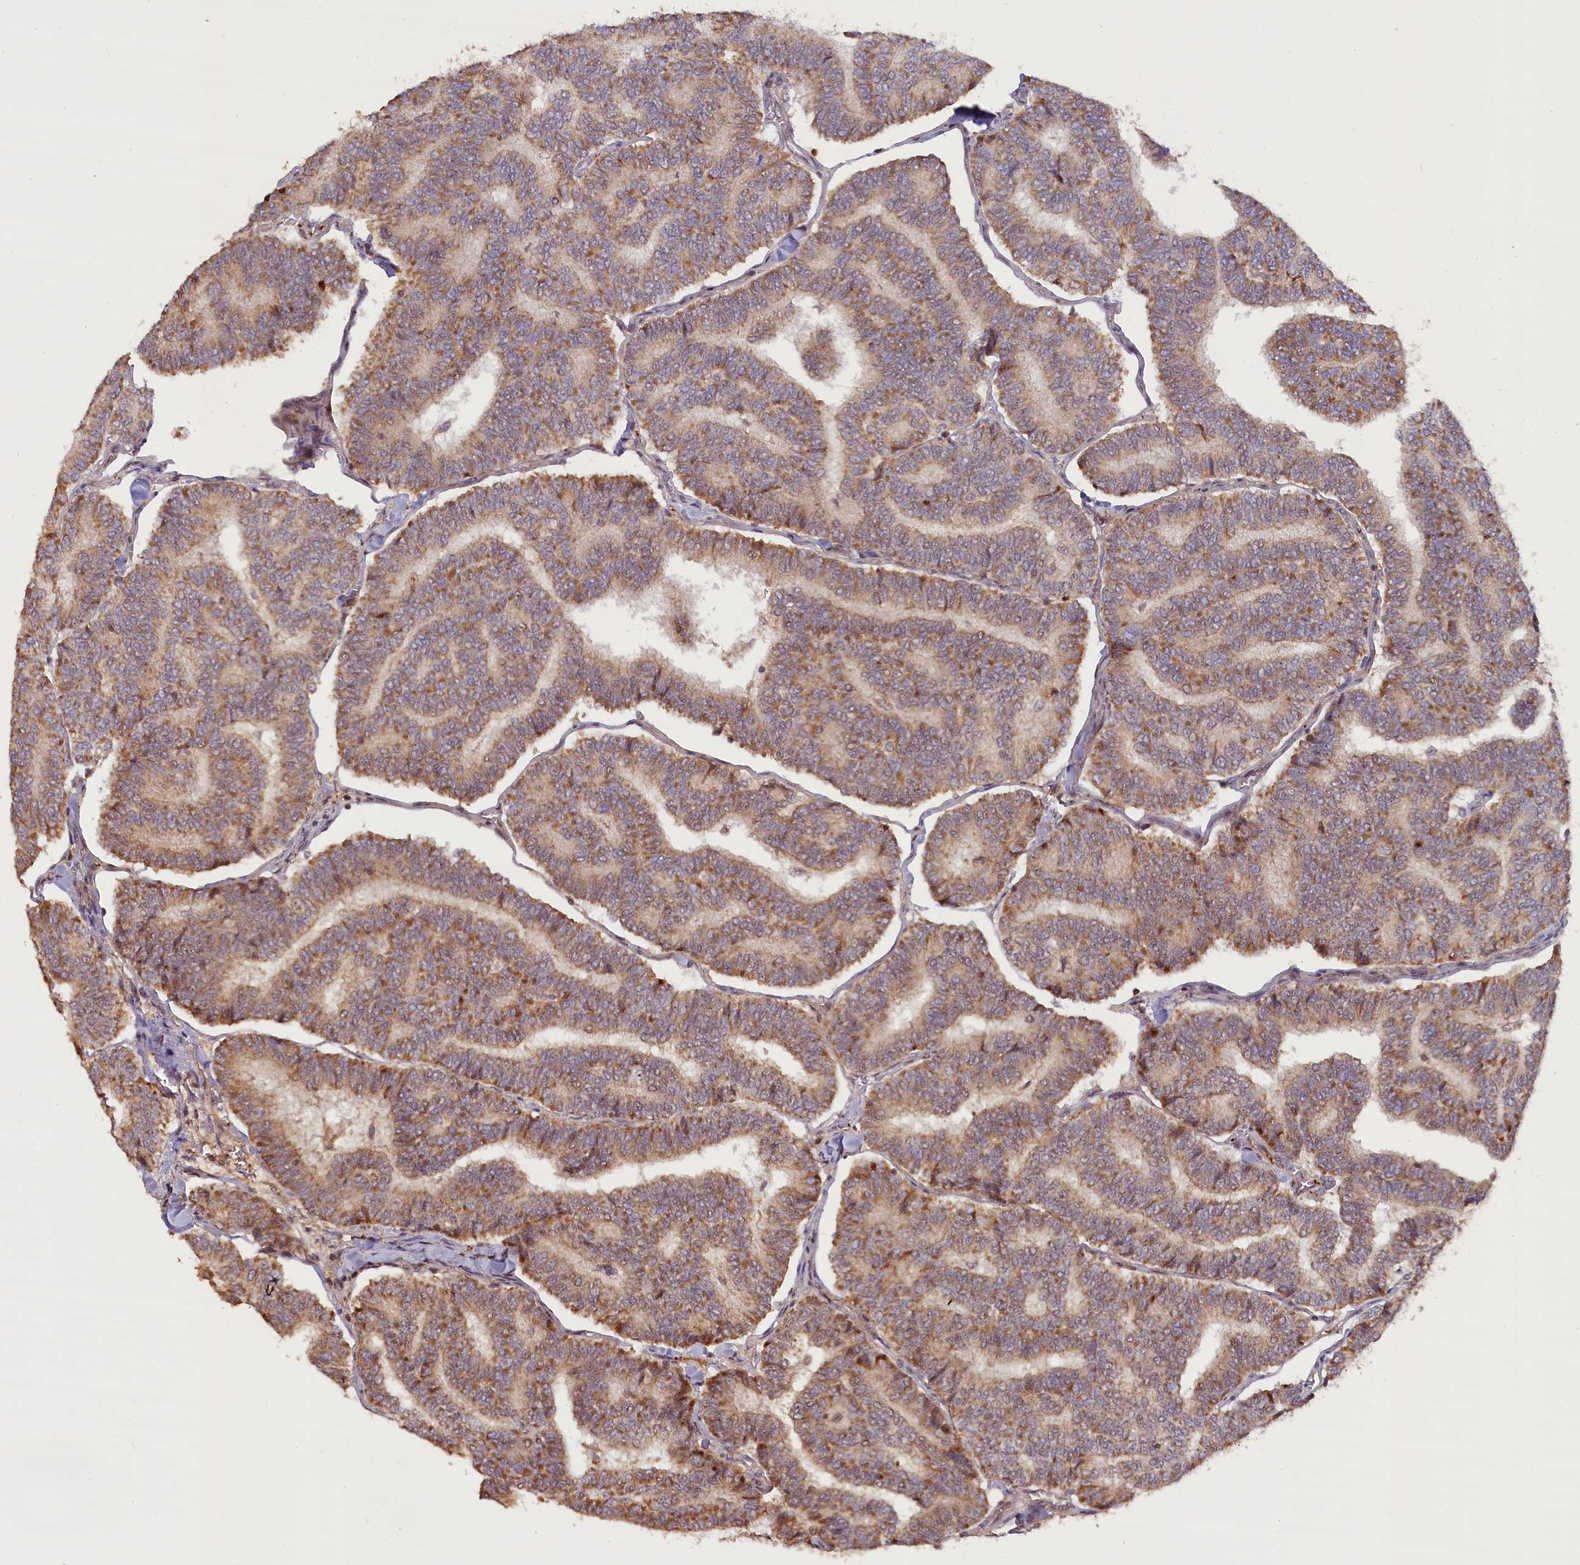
{"staining": {"intensity": "moderate", "quantity": ">75%", "location": "cytoplasmic/membranous"}, "tissue": "thyroid cancer", "cell_type": "Tumor cells", "image_type": "cancer", "snomed": [{"axis": "morphology", "description": "Papillary adenocarcinoma, NOS"}, {"axis": "topography", "description": "Thyroid gland"}], "caption": "IHC of human thyroid papillary adenocarcinoma exhibits medium levels of moderate cytoplasmic/membranous positivity in about >75% of tumor cells.", "gene": "FUZ", "patient": {"sex": "female", "age": 35}}